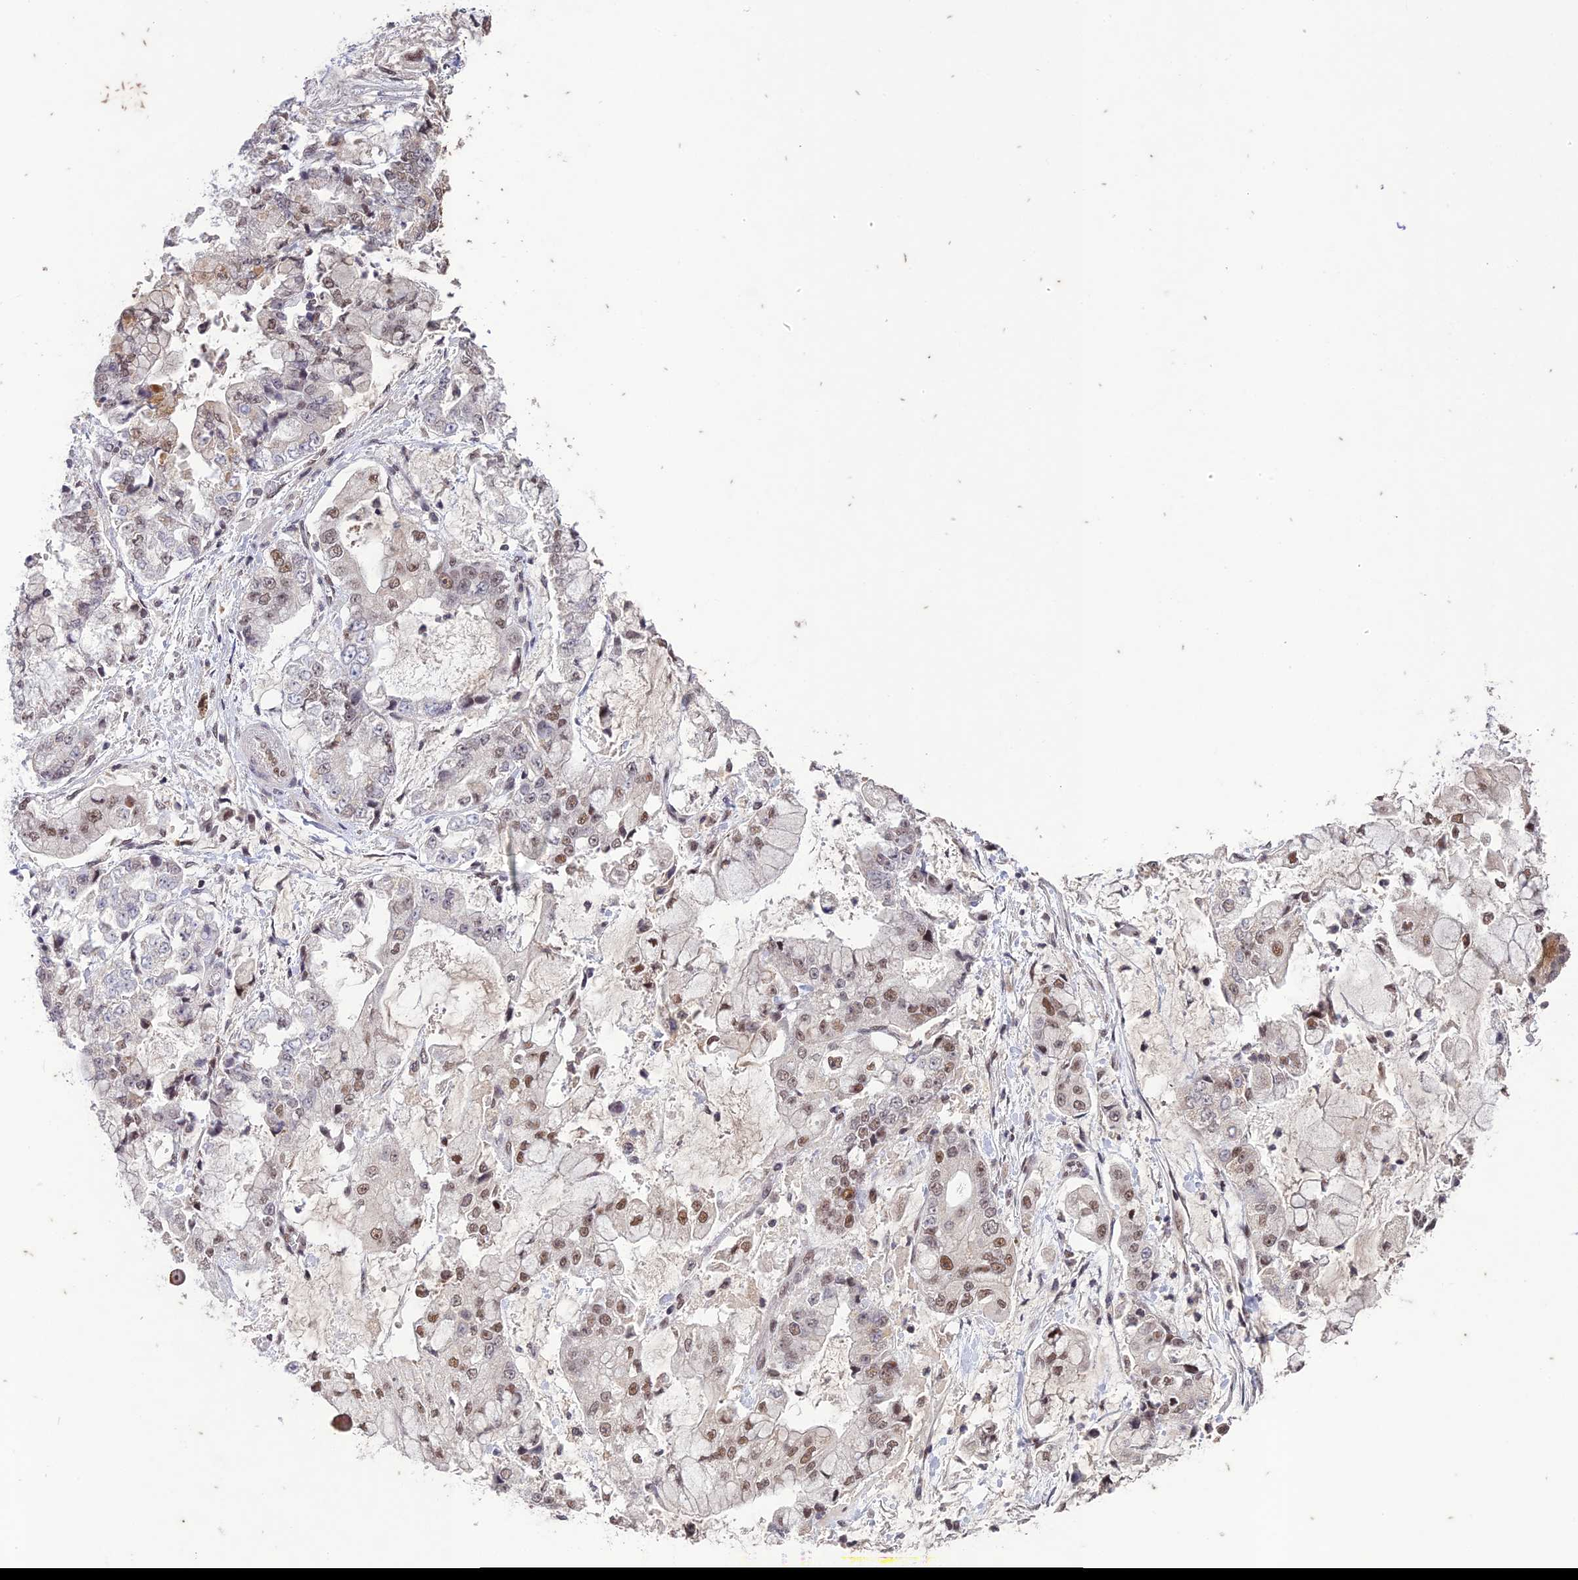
{"staining": {"intensity": "moderate", "quantity": "25%-75%", "location": "nuclear"}, "tissue": "stomach cancer", "cell_type": "Tumor cells", "image_type": "cancer", "snomed": [{"axis": "morphology", "description": "Adenocarcinoma, NOS"}, {"axis": "topography", "description": "Stomach"}], "caption": "This is an image of IHC staining of stomach cancer, which shows moderate staining in the nuclear of tumor cells.", "gene": "POP4", "patient": {"sex": "male", "age": 76}}